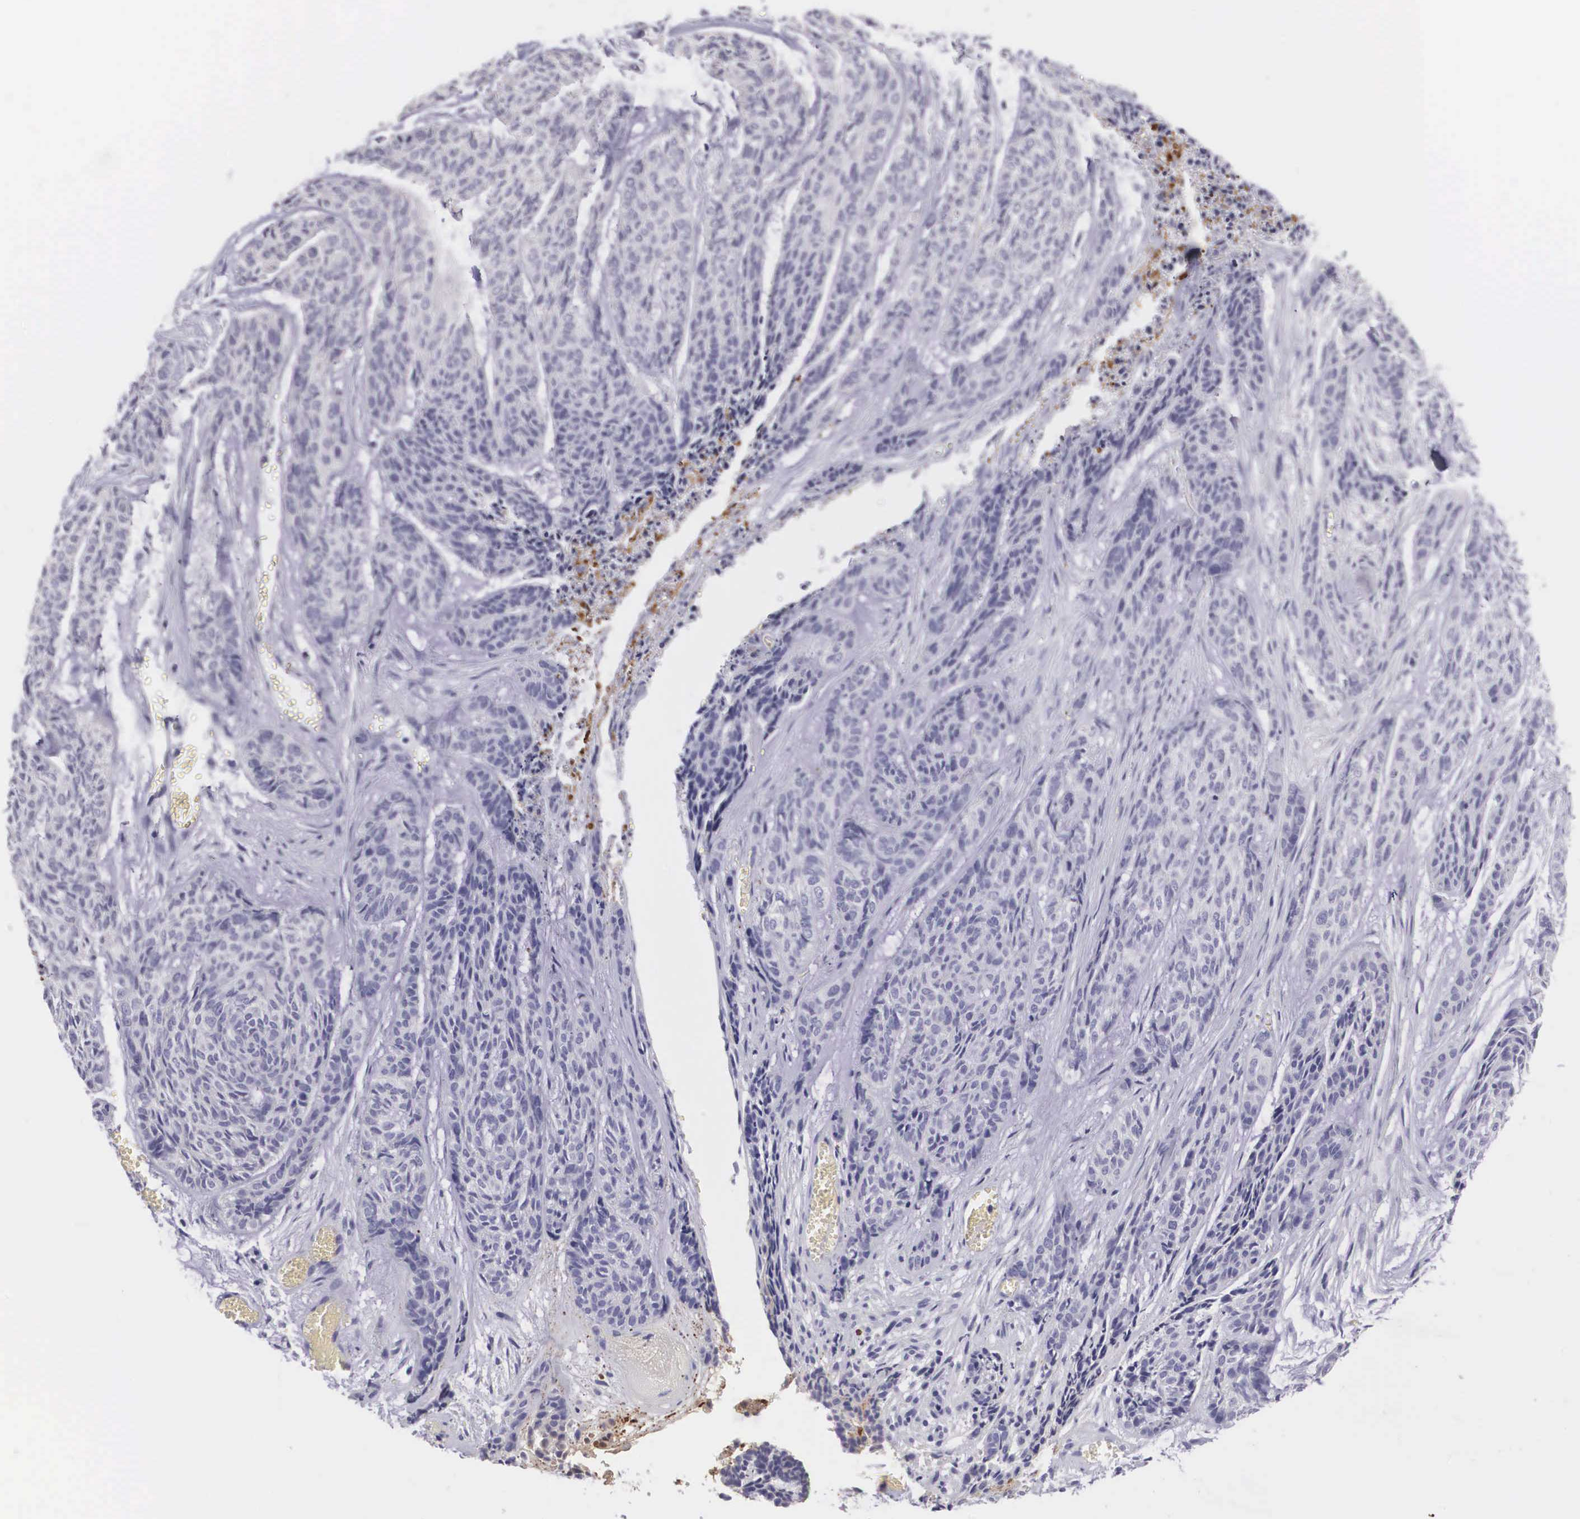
{"staining": {"intensity": "negative", "quantity": "none", "location": "none"}, "tissue": "skin cancer", "cell_type": "Tumor cells", "image_type": "cancer", "snomed": [{"axis": "morphology", "description": "Normal tissue, NOS"}, {"axis": "morphology", "description": "Basal cell carcinoma"}, {"axis": "topography", "description": "Skin"}], "caption": "Tumor cells show no significant protein expression in skin basal cell carcinoma.", "gene": "CLU", "patient": {"sex": "female", "age": 65}}